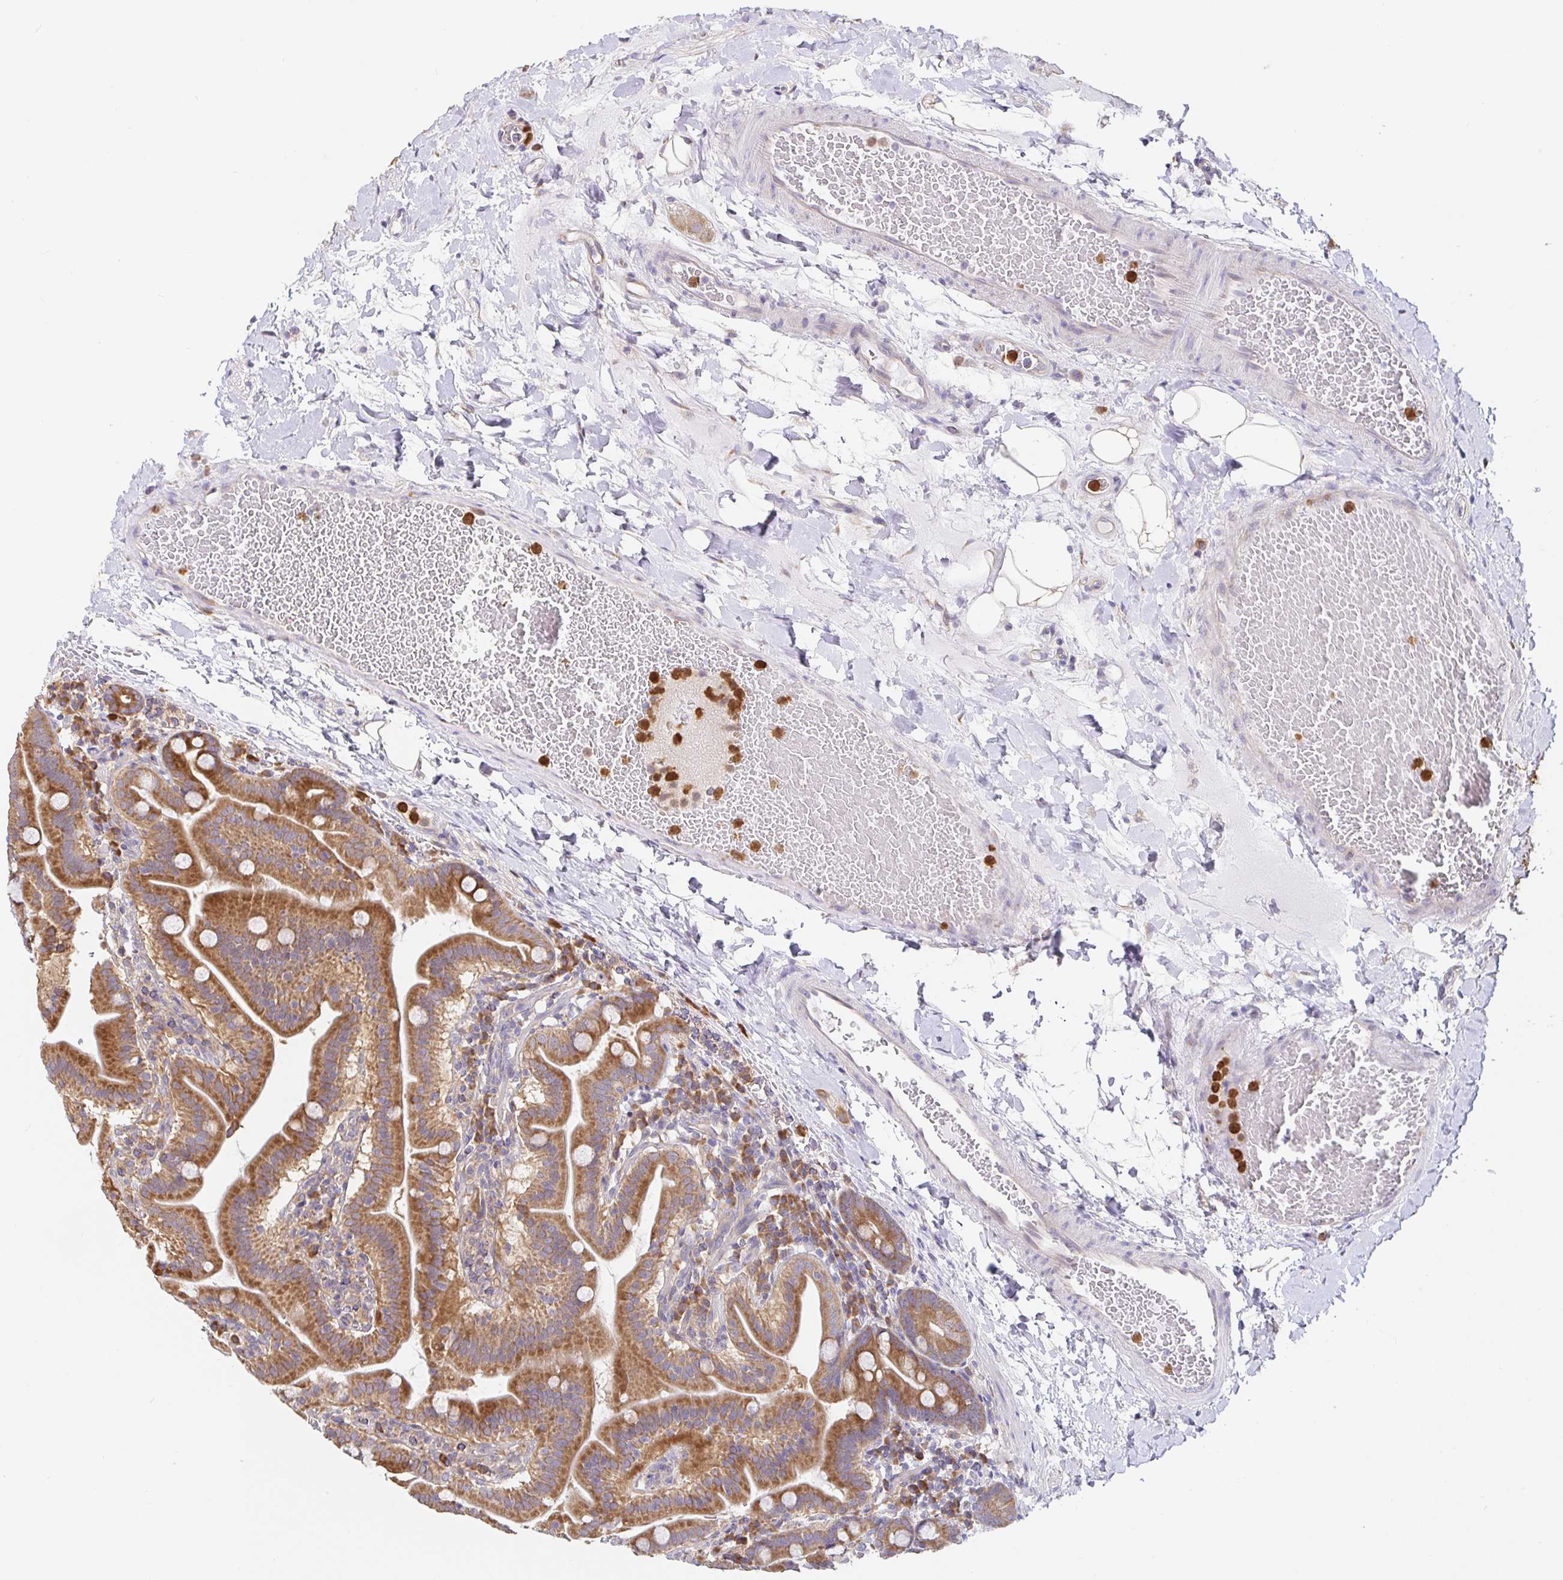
{"staining": {"intensity": "moderate", "quantity": ">75%", "location": "cytoplasmic/membranous"}, "tissue": "small intestine", "cell_type": "Glandular cells", "image_type": "normal", "snomed": [{"axis": "morphology", "description": "Normal tissue, NOS"}, {"axis": "topography", "description": "Small intestine"}], "caption": "Brown immunohistochemical staining in unremarkable human small intestine displays moderate cytoplasmic/membranous staining in about >75% of glandular cells.", "gene": "PDPK1", "patient": {"sex": "male", "age": 26}}